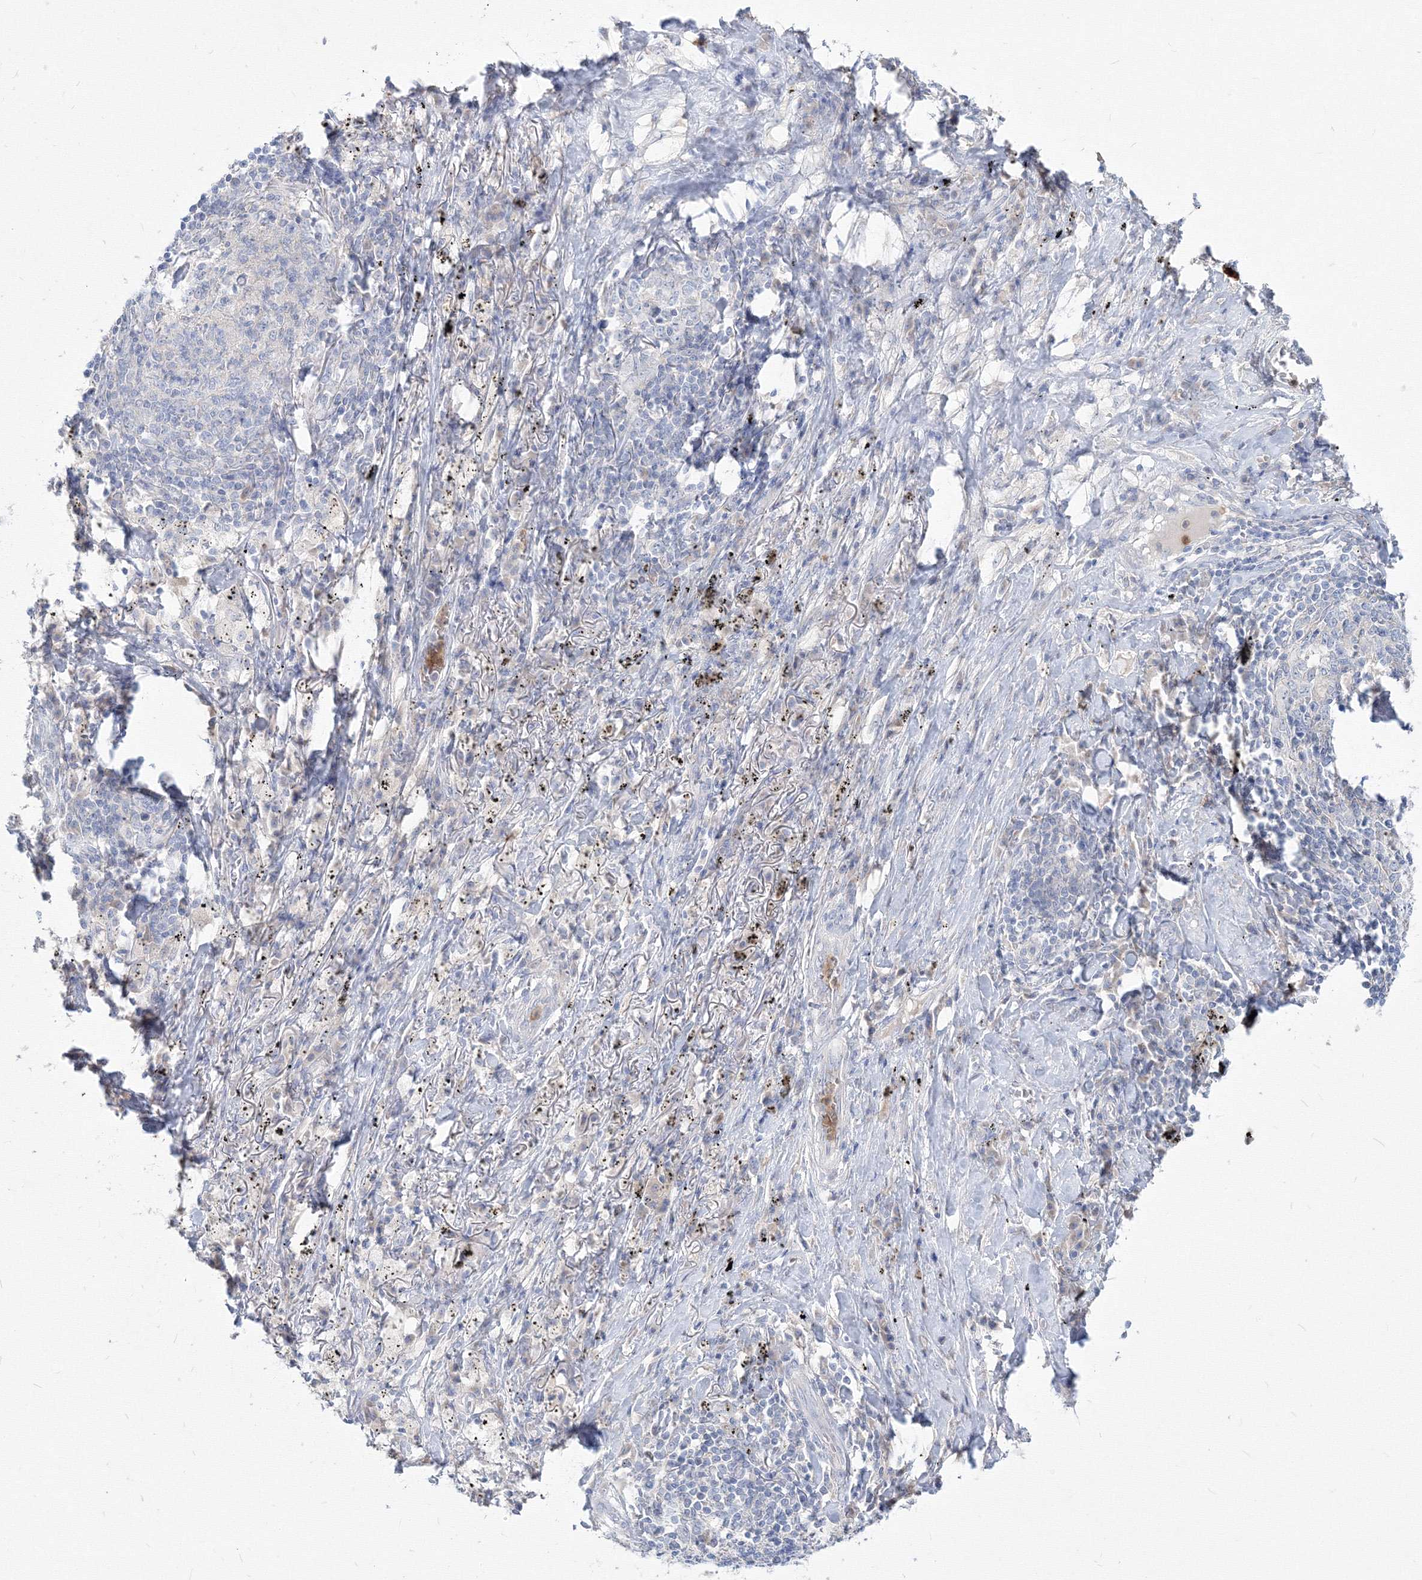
{"staining": {"intensity": "negative", "quantity": "none", "location": "none"}, "tissue": "lung cancer", "cell_type": "Tumor cells", "image_type": "cancer", "snomed": [{"axis": "morphology", "description": "Squamous cell carcinoma, NOS"}, {"axis": "topography", "description": "Lung"}], "caption": "Tumor cells are negative for brown protein staining in lung cancer (squamous cell carcinoma).", "gene": "FBXL8", "patient": {"sex": "female", "age": 63}}